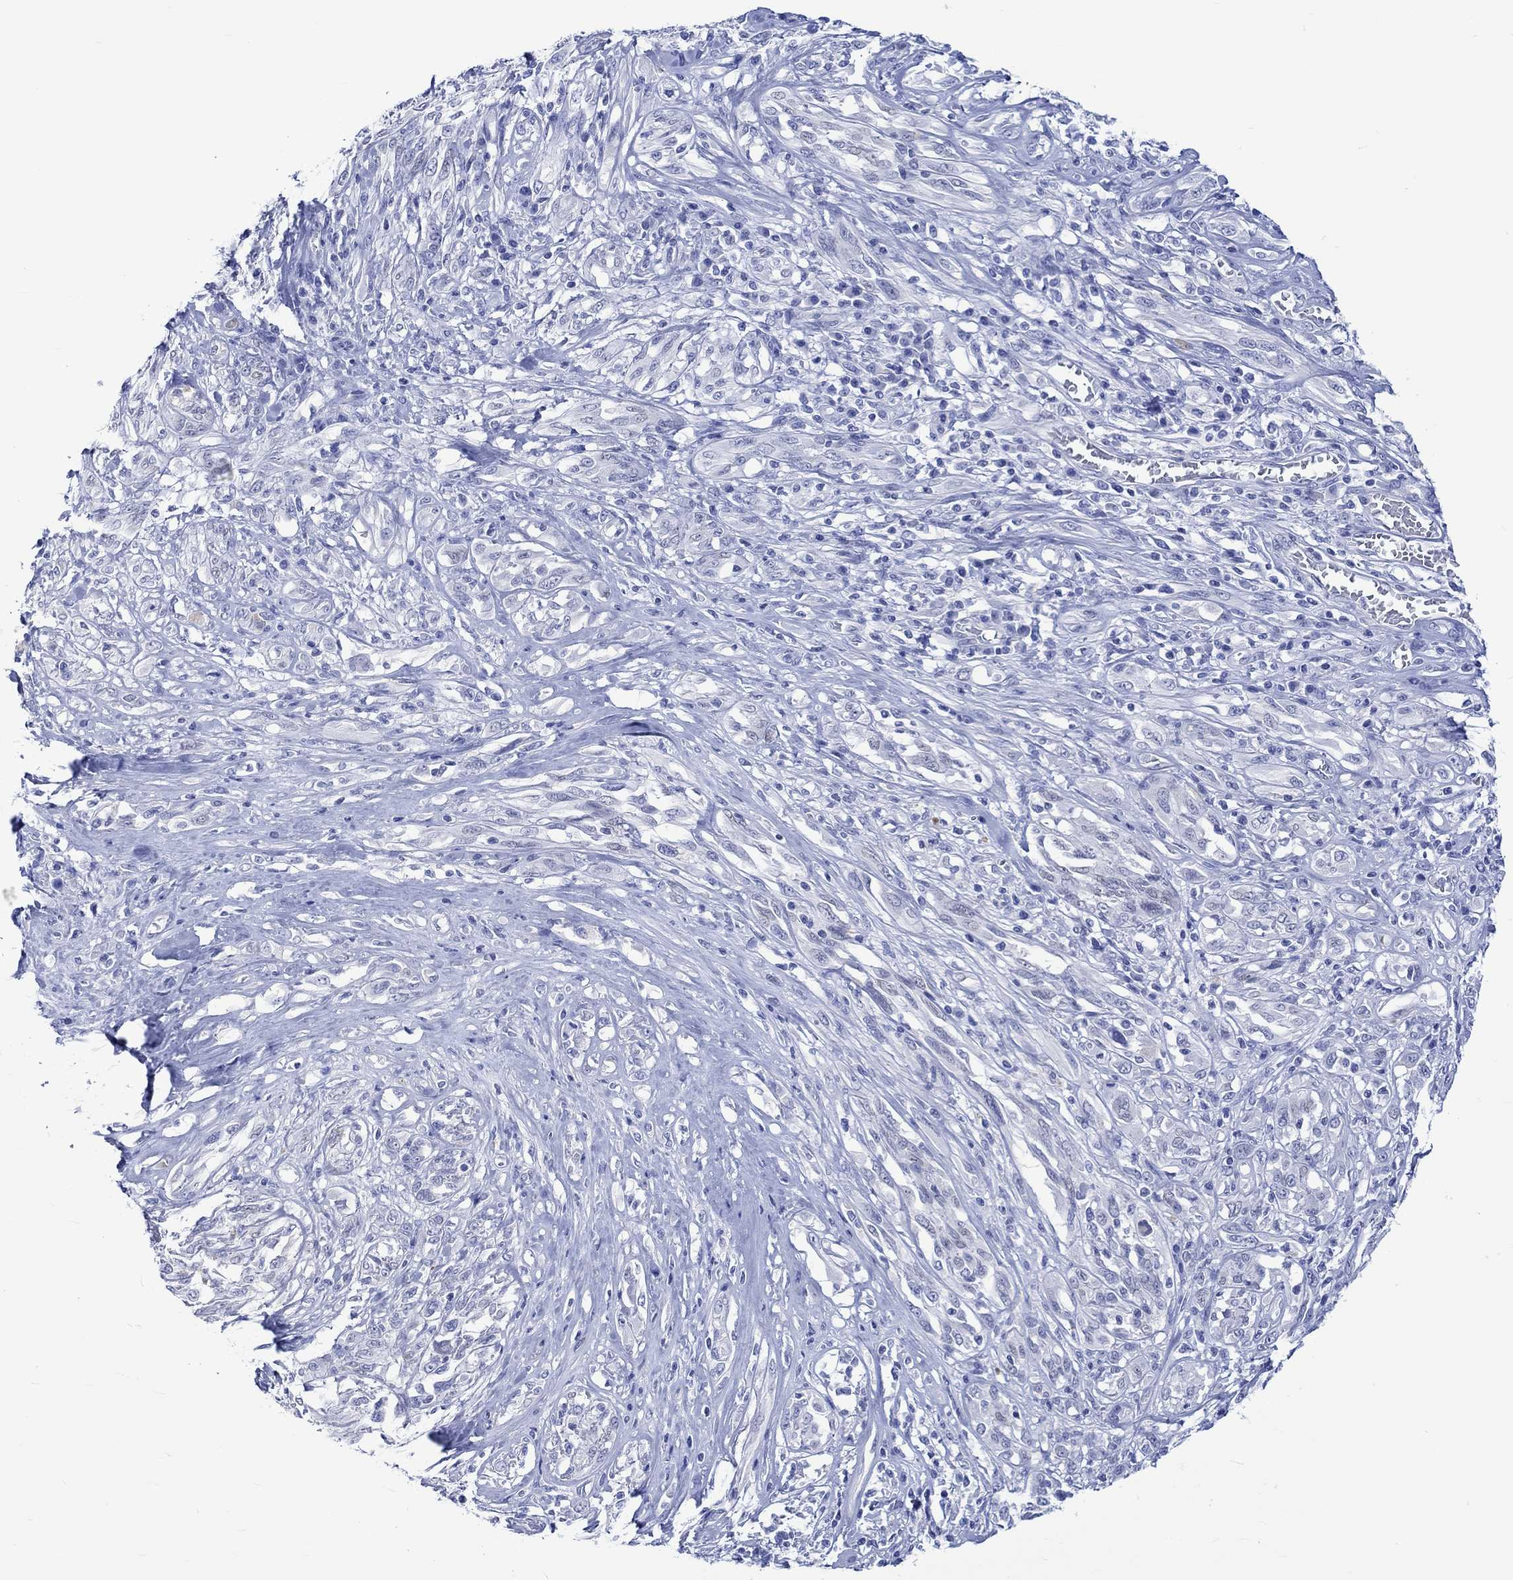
{"staining": {"intensity": "negative", "quantity": "none", "location": "none"}, "tissue": "melanoma", "cell_type": "Tumor cells", "image_type": "cancer", "snomed": [{"axis": "morphology", "description": "Malignant melanoma, NOS"}, {"axis": "topography", "description": "Skin"}], "caption": "Human malignant melanoma stained for a protein using immunohistochemistry displays no staining in tumor cells.", "gene": "KLHL33", "patient": {"sex": "female", "age": 91}}